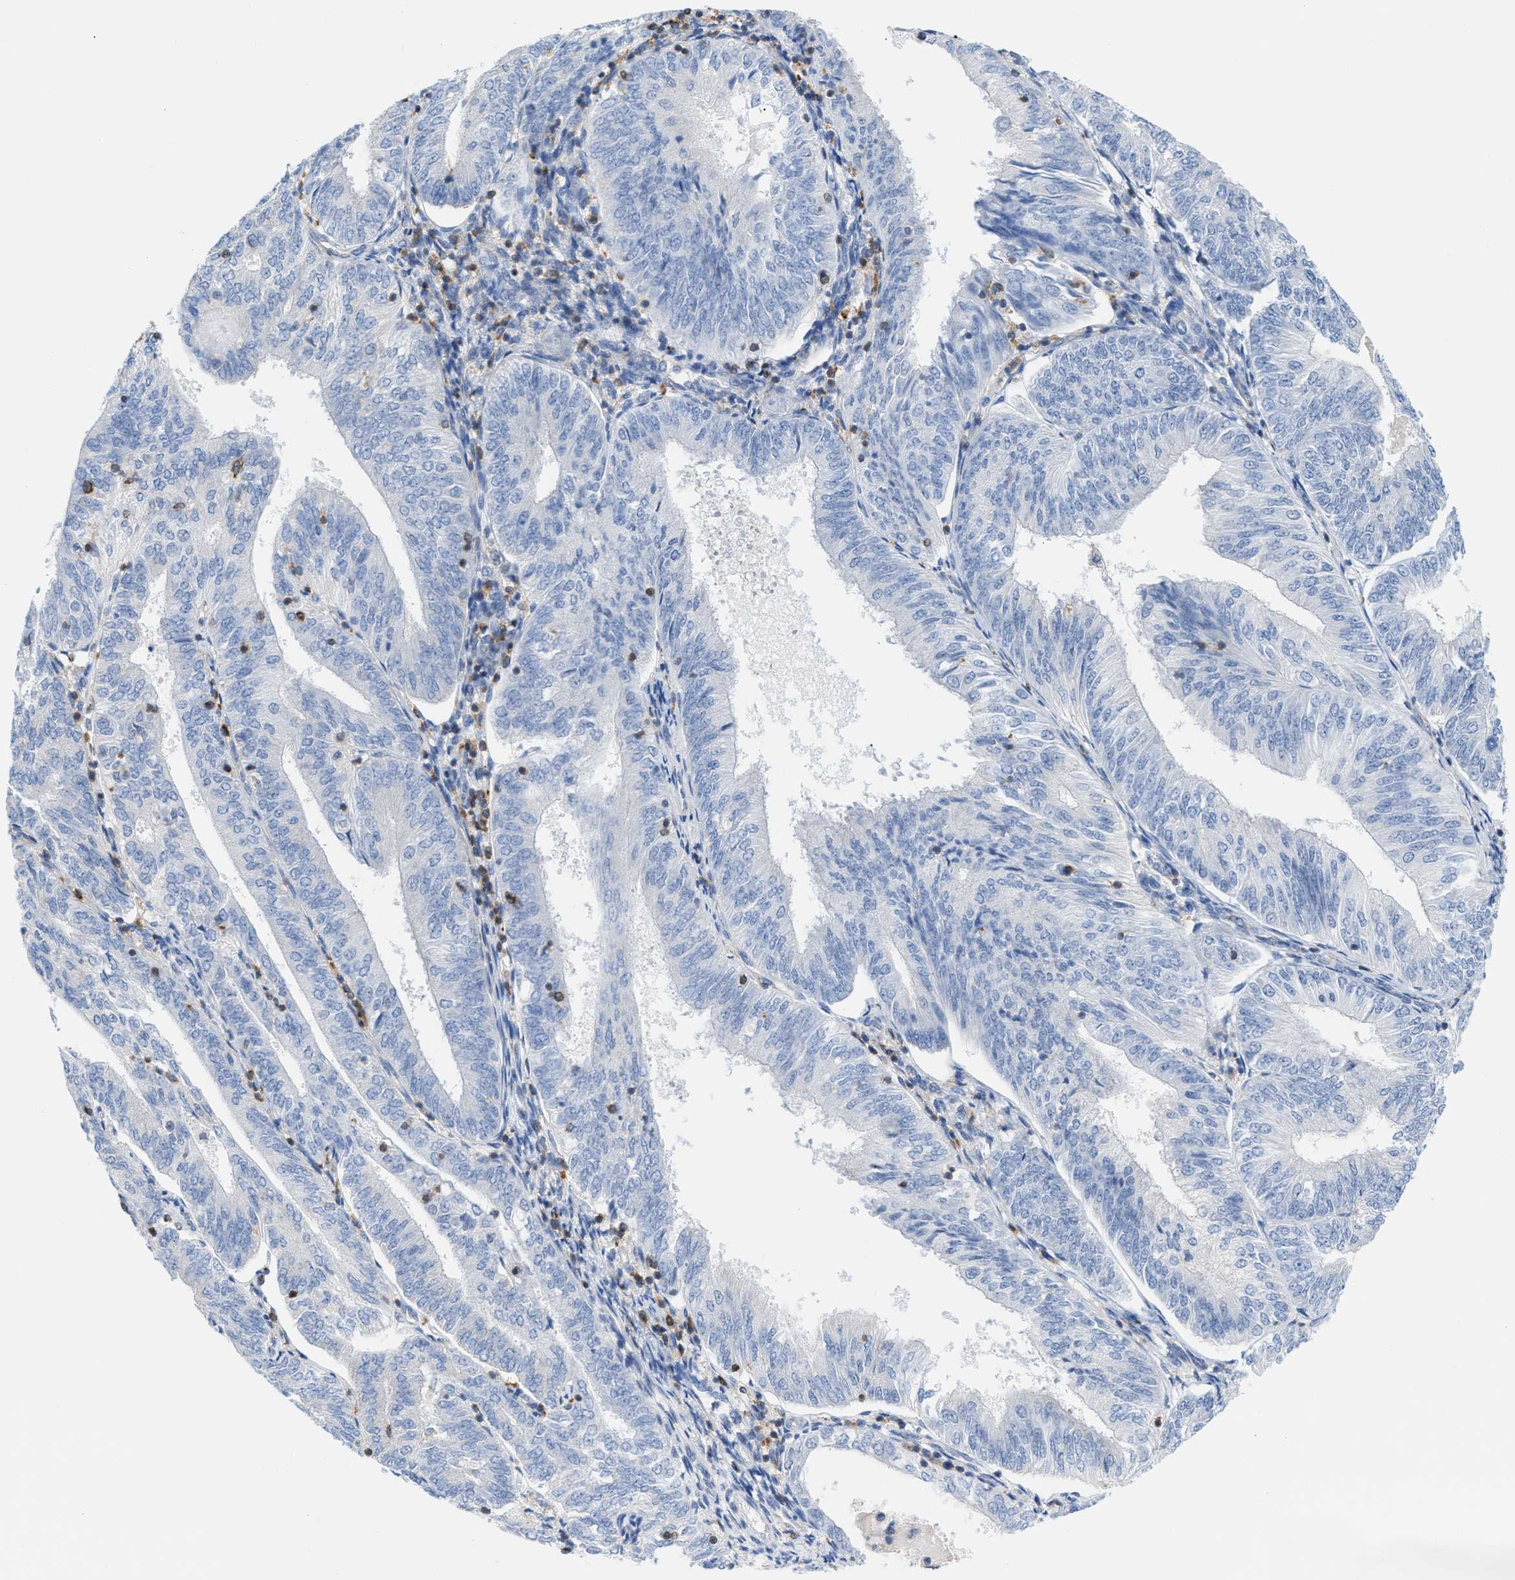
{"staining": {"intensity": "negative", "quantity": "none", "location": "none"}, "tissue": "endometrial cancer", "cell_type": "Tumor cells", "image_type": "cancer", "snomed": [{"axis": "morphology", "description": "Adenocarcinoma, NOS"}, {"axis": "topography", "description": "Endometrium"}], "caption": "Photomicrograph shows no protein positivity in tumor cells of endometrial cancer (adenocarcinoma) tissue.", "gene": "IL16", "patient": {"sex": "female", "age": 58}}